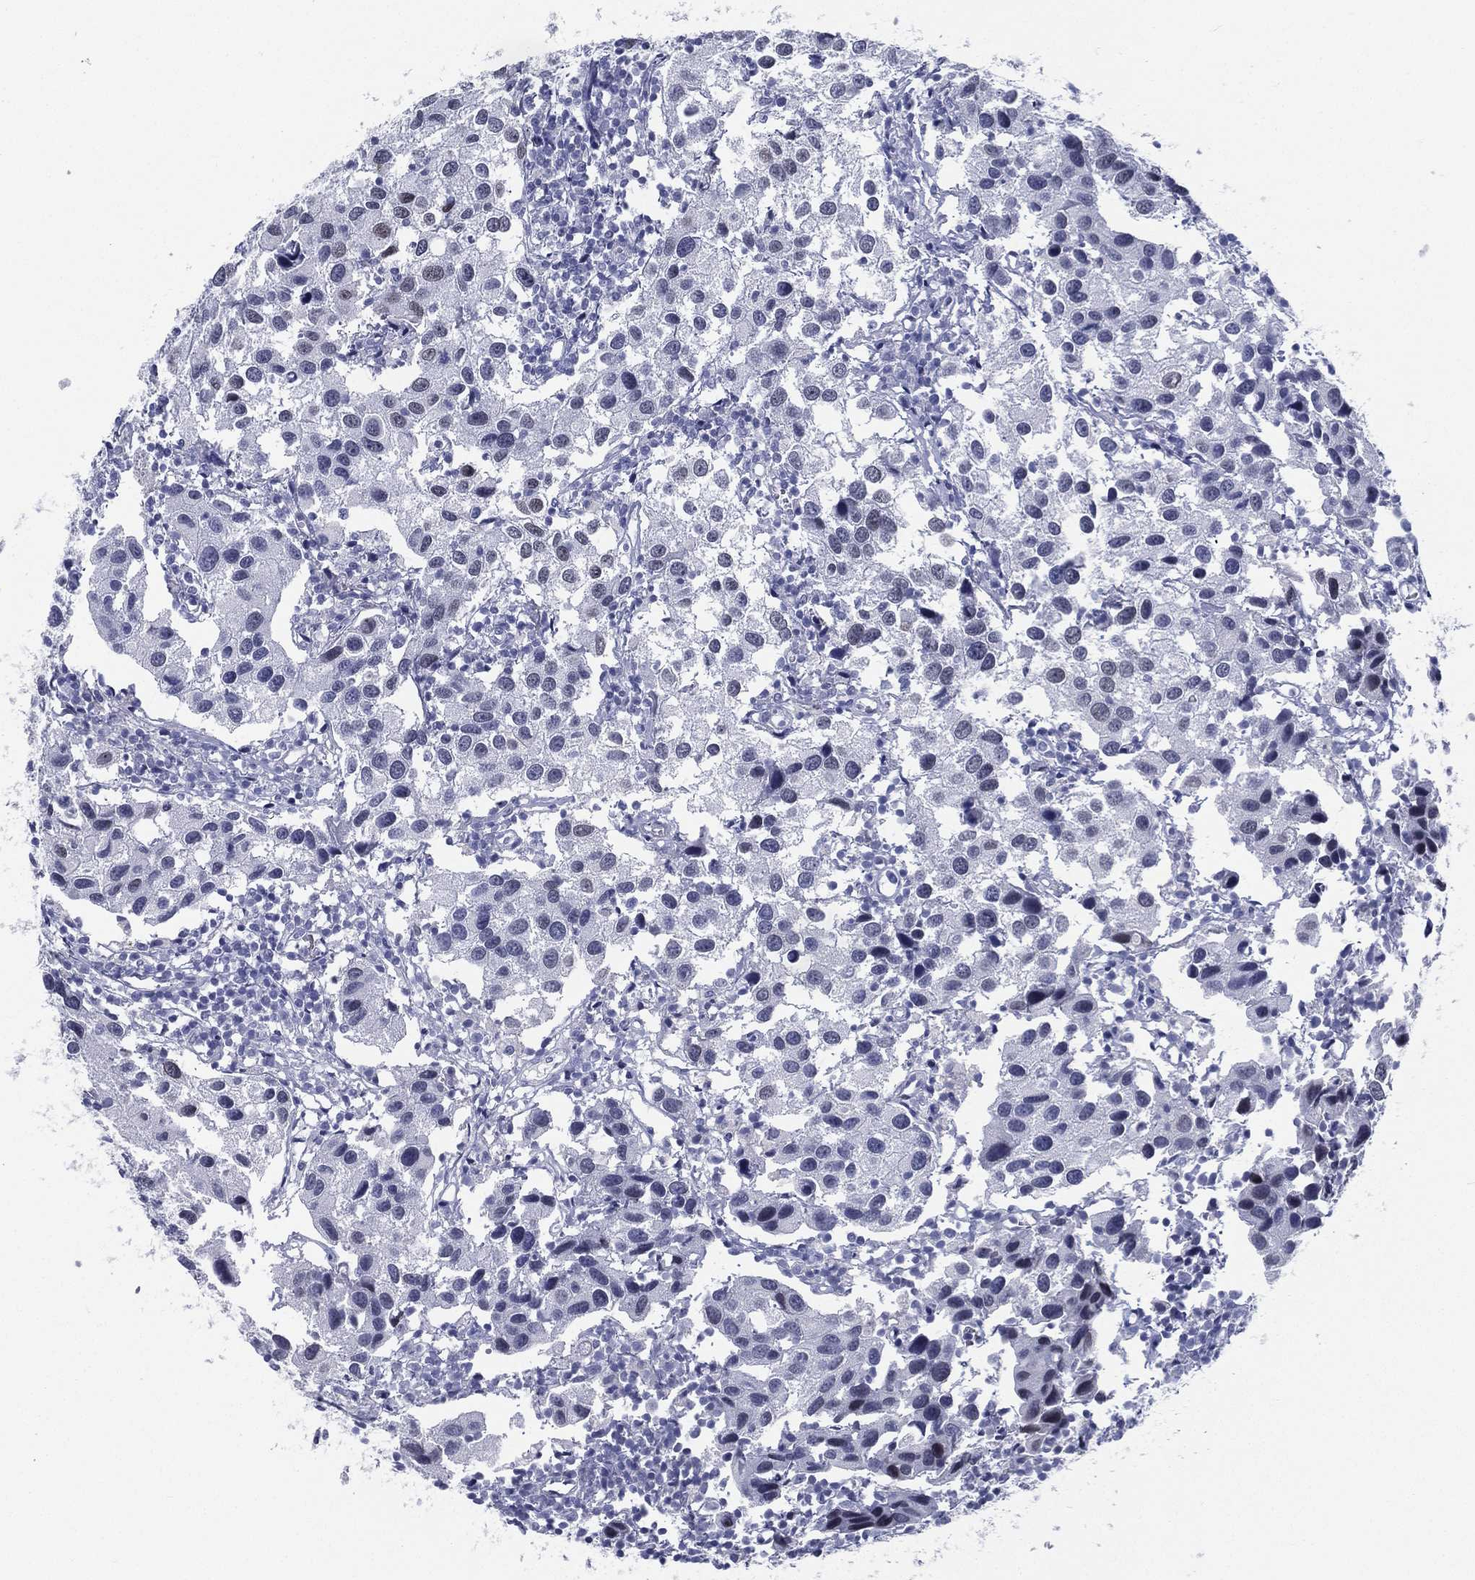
{"staining": {"intensity": "negative", "quantity": "none", "location": "none"}, "tissue": "urothelial cancer", "cell_type": "Tumor cells", "image_type": "cancer", "snomed": [{"axis": "morphology", "description": "Urothelial carcinoma, High grade"}, {"axis": "topography", "description": "Urinary bladder"}], "caption": "Immunohistochemical staining of human high-grade urothelial carcinoma displays no significant staining in tumor cells.", "gene": "RSPH4A", "patient": {"sex": "male", "age": 79}}